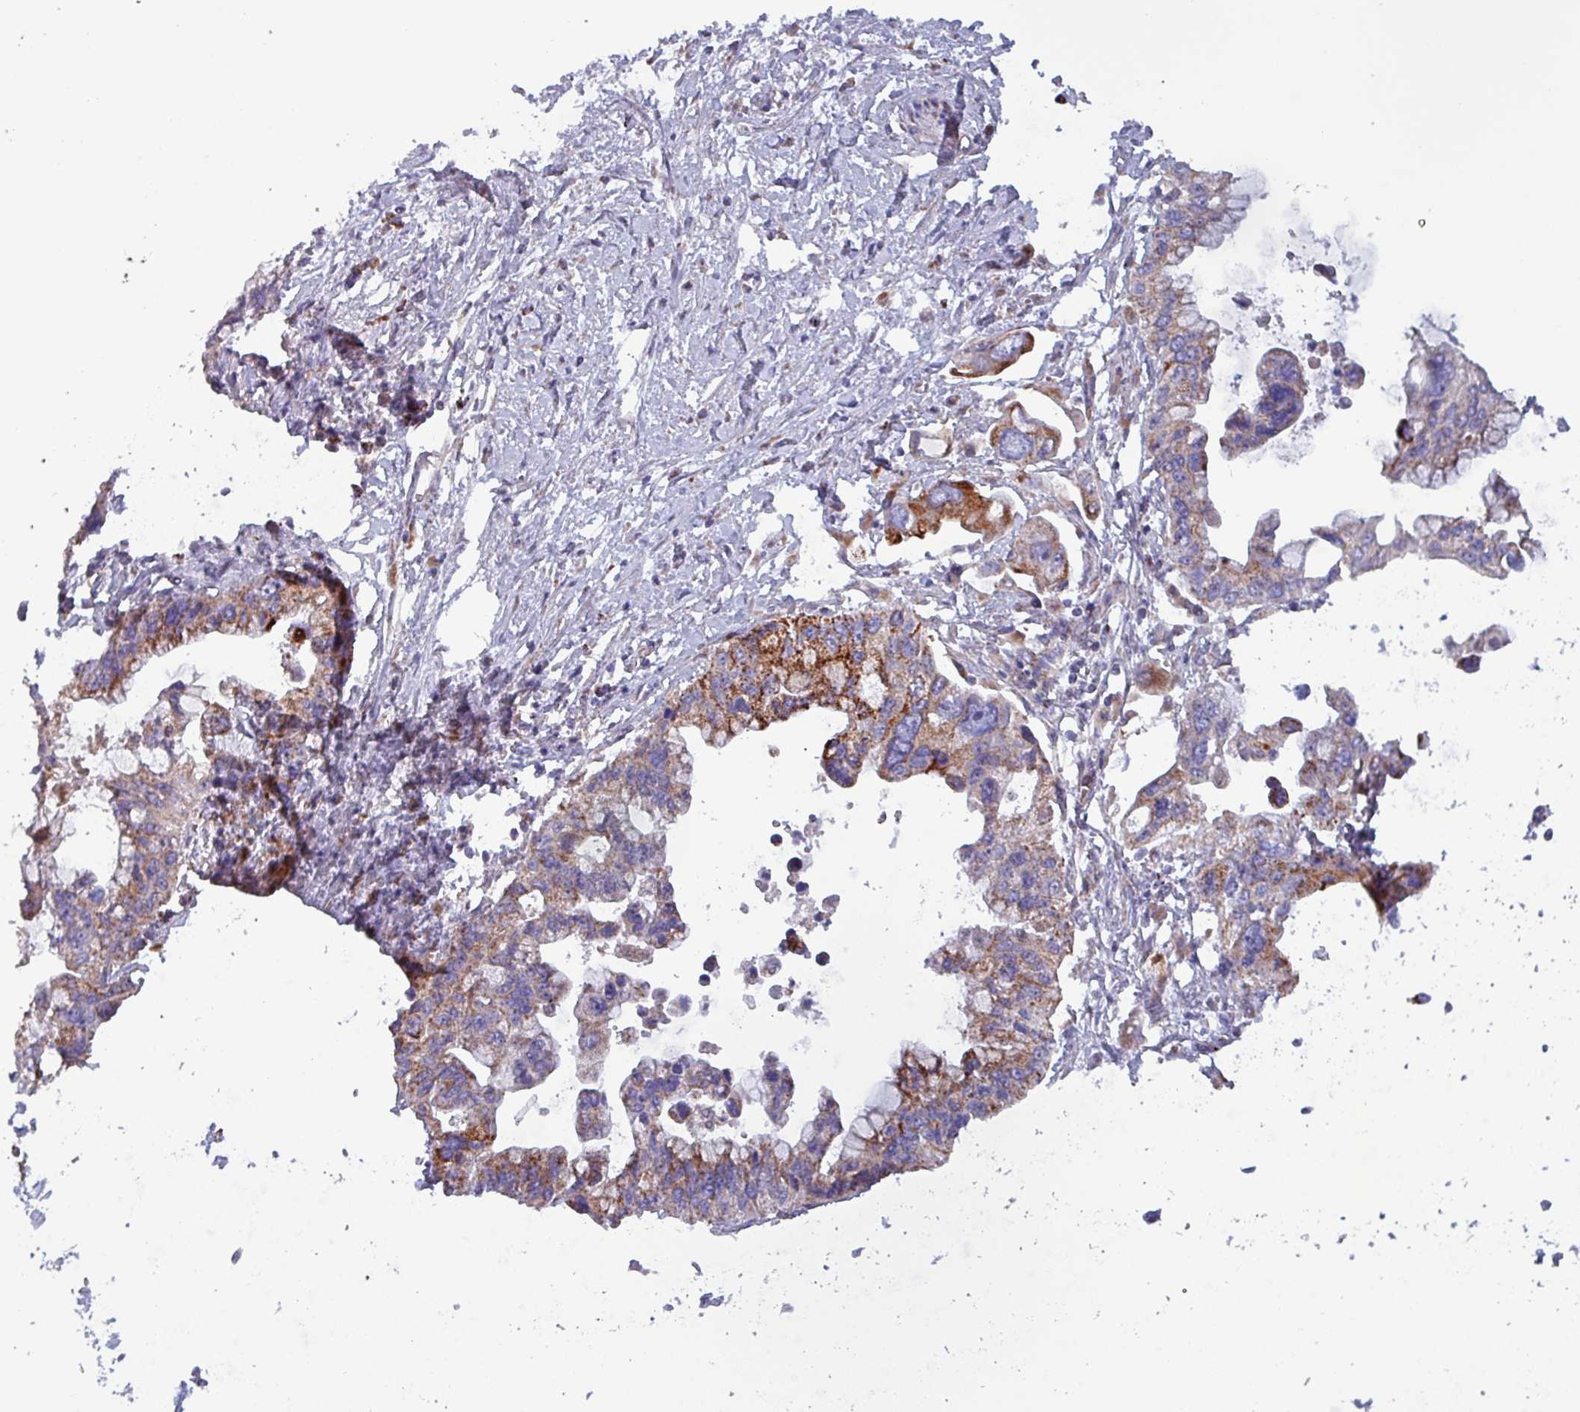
{"staining": {"intensity": "moderate", "quantity": "25%-75%", "location": "cytoplasmic/membranous"}, "tissue": "pancreatic cancer", "cell_type": "Tumor cells", "image_type": "cancer", "snomed": [{"axis": "morphology", "description": "Adenocarcinoma, NOS"}, {"axis": "topography", "description": "Pancreas"}], "caption": "This micrograph demonstrates pancreatic adenocarcinoma stained with immunohistochemistry (IHC) to label a protein in brown. The cytoplasmic/membranous of tumor cells show moderate positivity for the protein. Nuclei are counter-stained blue.", "gene": "ZNF322", "patient": {"sex": "female", "age": 83}}